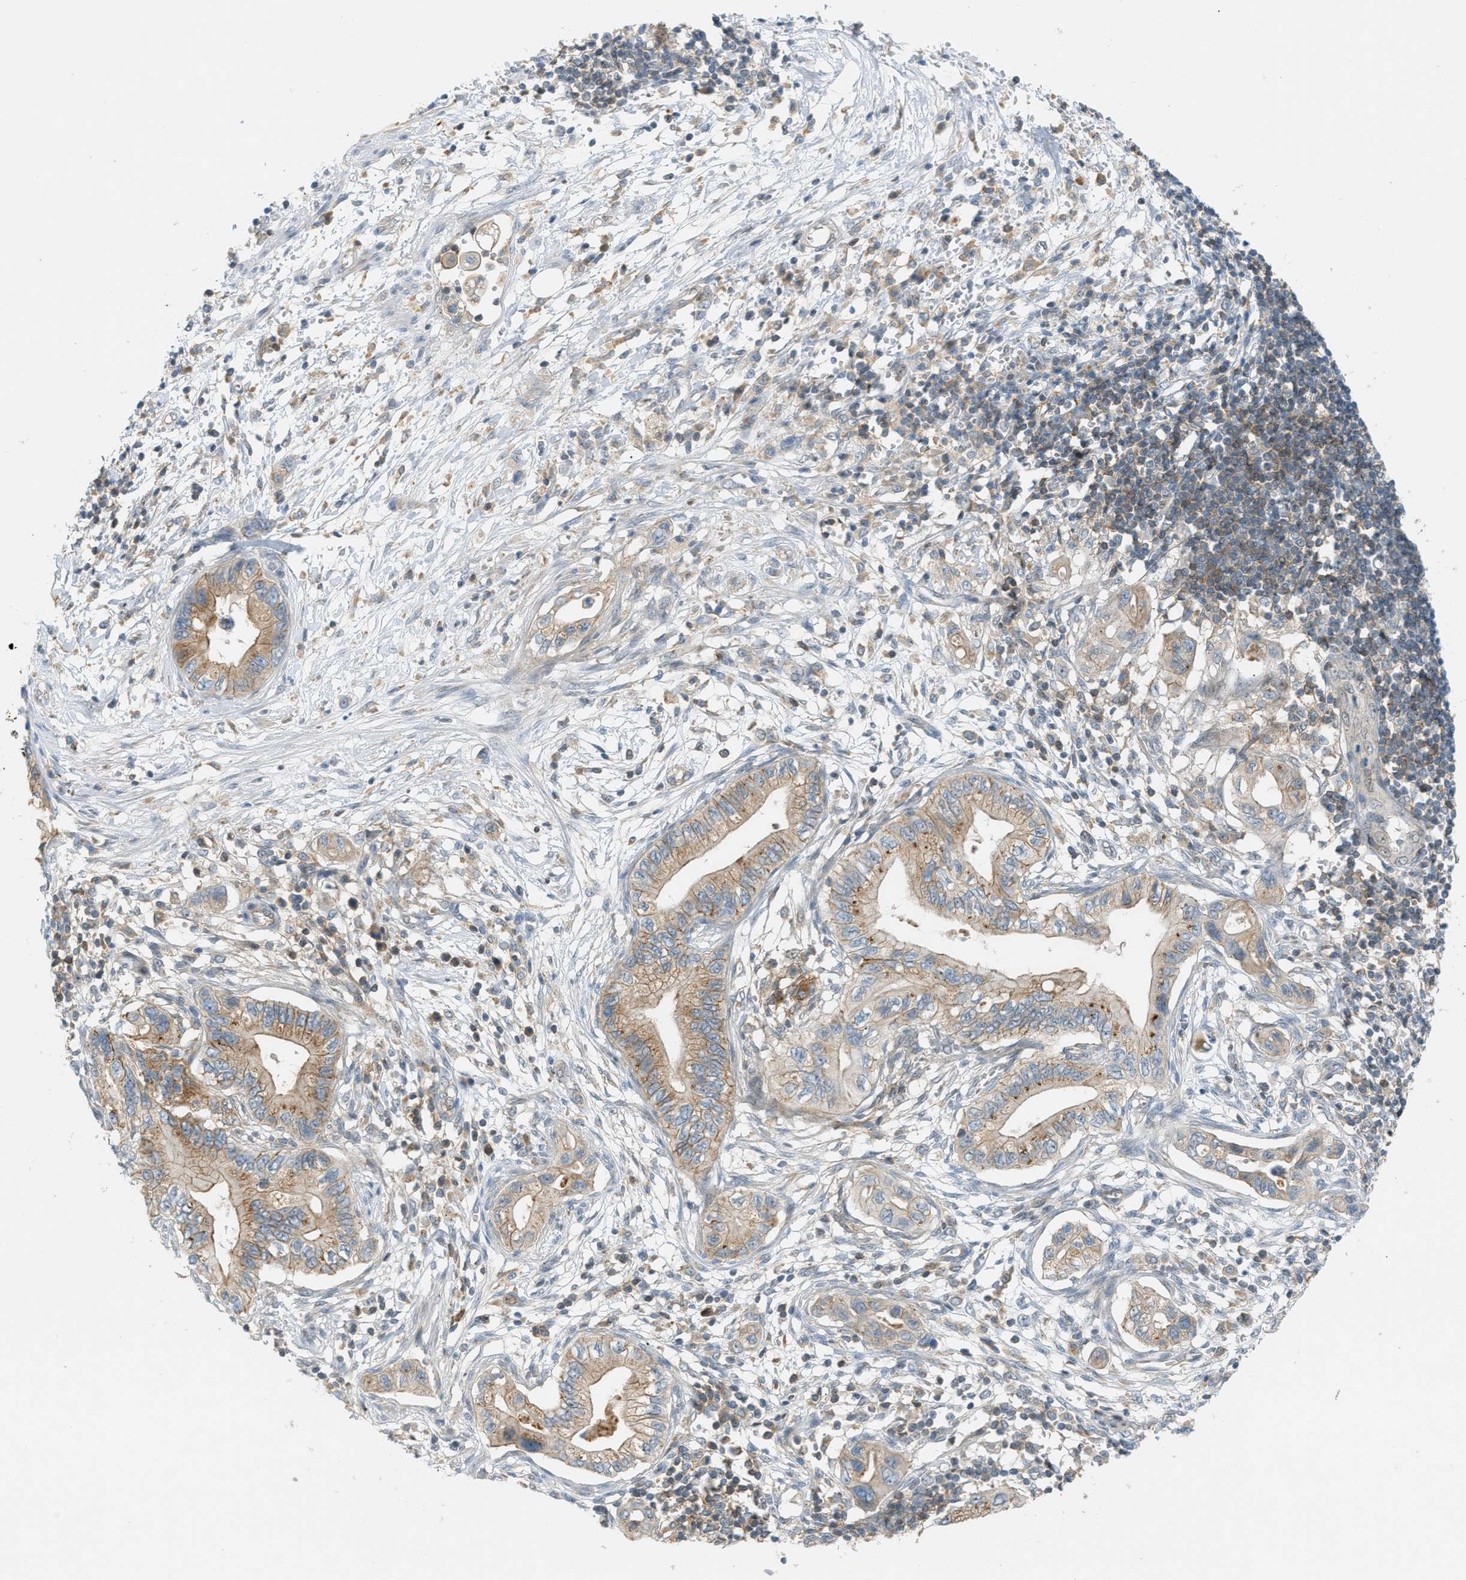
{"staining": {"intensity": "moderate", "quantity": ">75%", "location": "cytoplasmic/membranous"}, "tissue": "pancreatic cancer", "cell_type": "Tumor cells", "image_type": "cancer", "snomed": [{"axis": "morphology", "description": "Adenocarcinoma, NOS"}, {"axis": "topography", "description": "Pancreas"}], "caption": "Human pancreatic cancer stained for a protein (brown) demonstrates moderate cytoplasmic/membranous positive expression in approximately >75% of tumor cells.", "gene": "GRK6", "patient": {"sex": "male", "age": 56}}